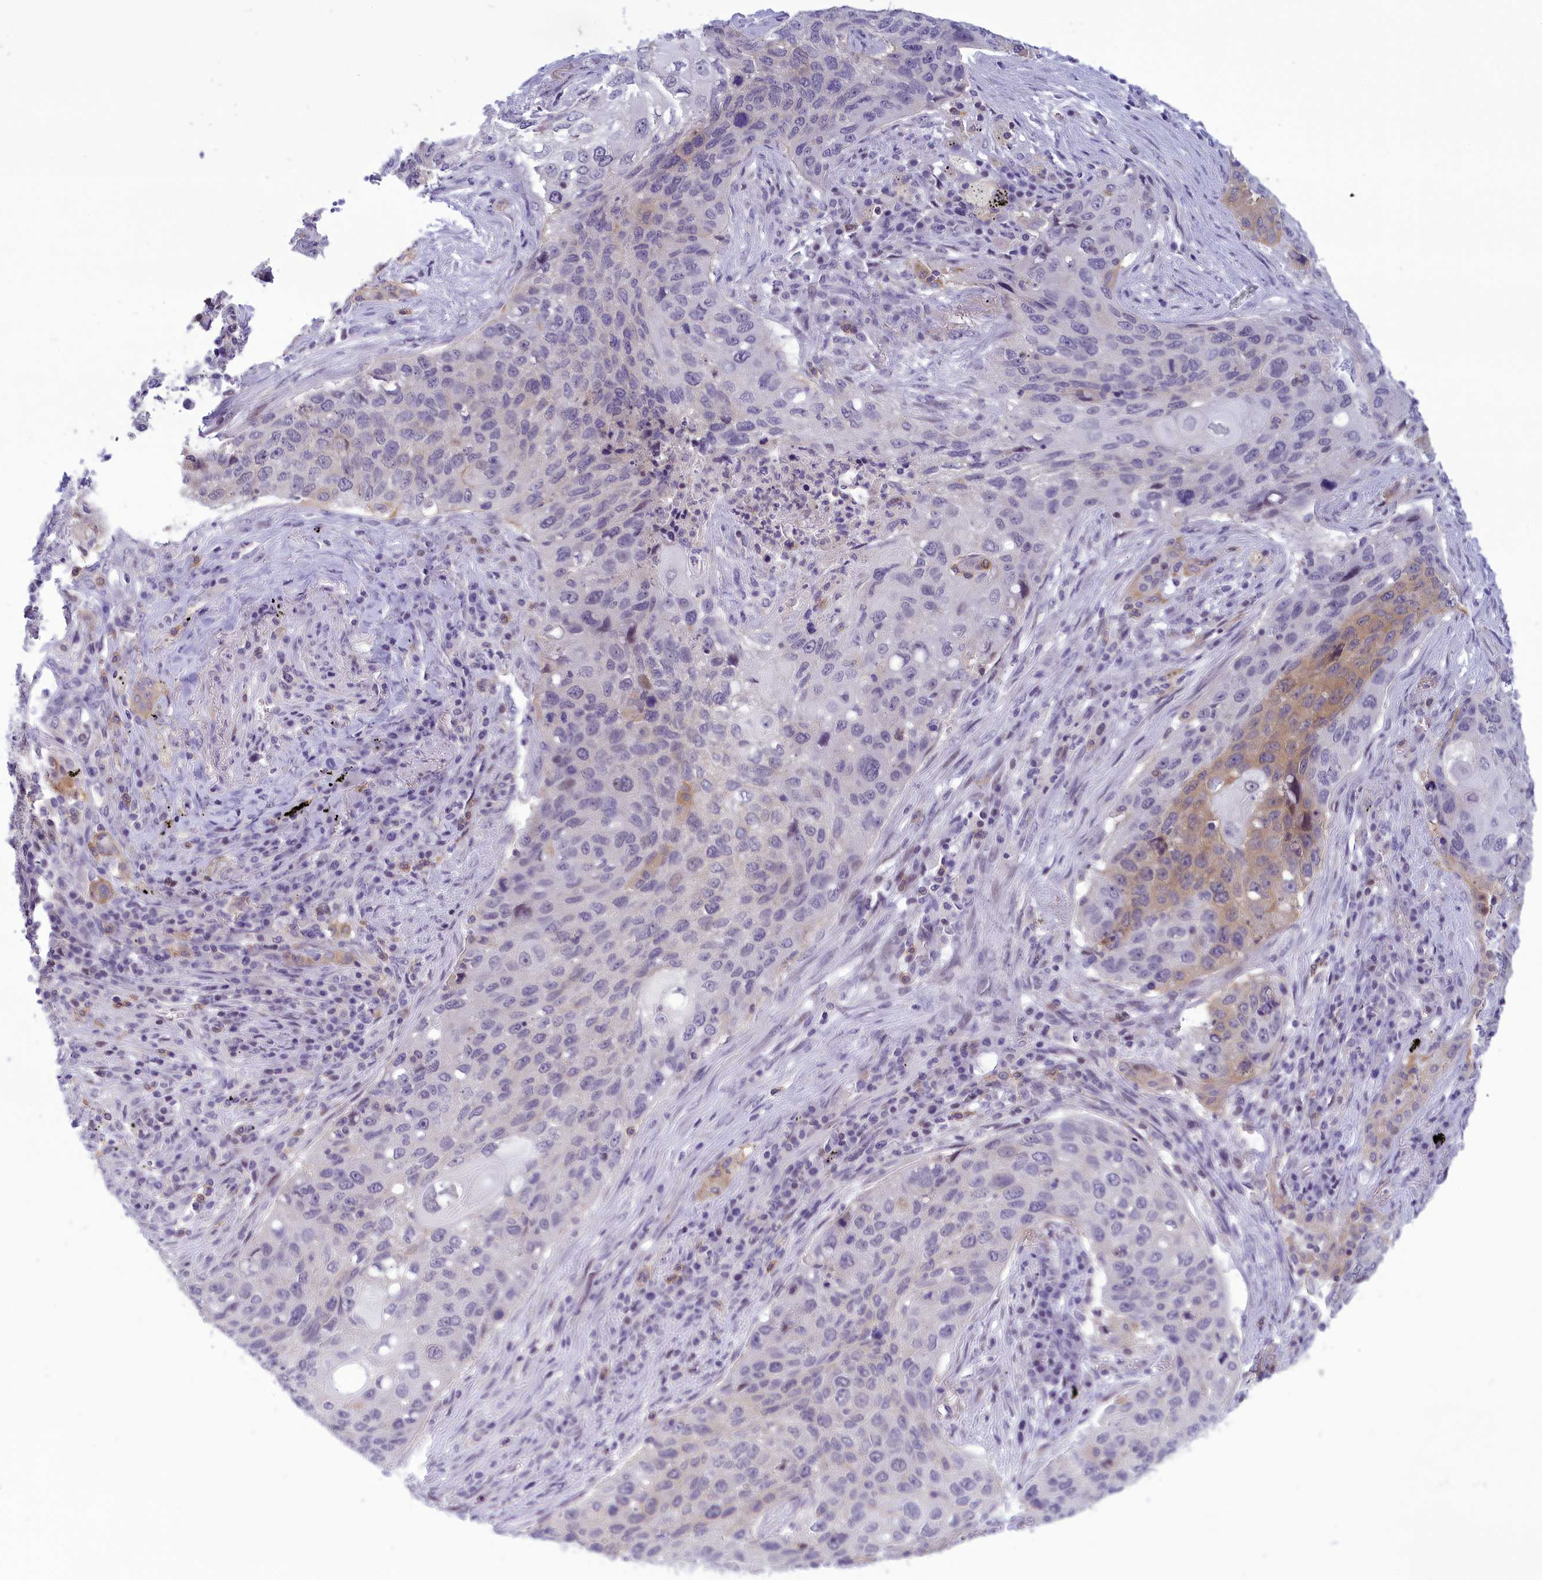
{"staining": {"intensity": "weak", "quantity": "<25%", "location": "cytoplasmic/membranous"}, "tissue": "lung cancer", "cell_type": "Tumor cells", "image_type": "cancer", "snomed": [{"axis": "morphology", "description": "Squamous cell carcinoma, NOS"}, {"axis": "topography", "description": "Lung"}], "caption": "The histopathology image displays no significant positivity in tumor cells of lung cancer (squamous cell carcinoma).", "gene": "CORO2A", "patient": {"sex": "female", "age": 63}}